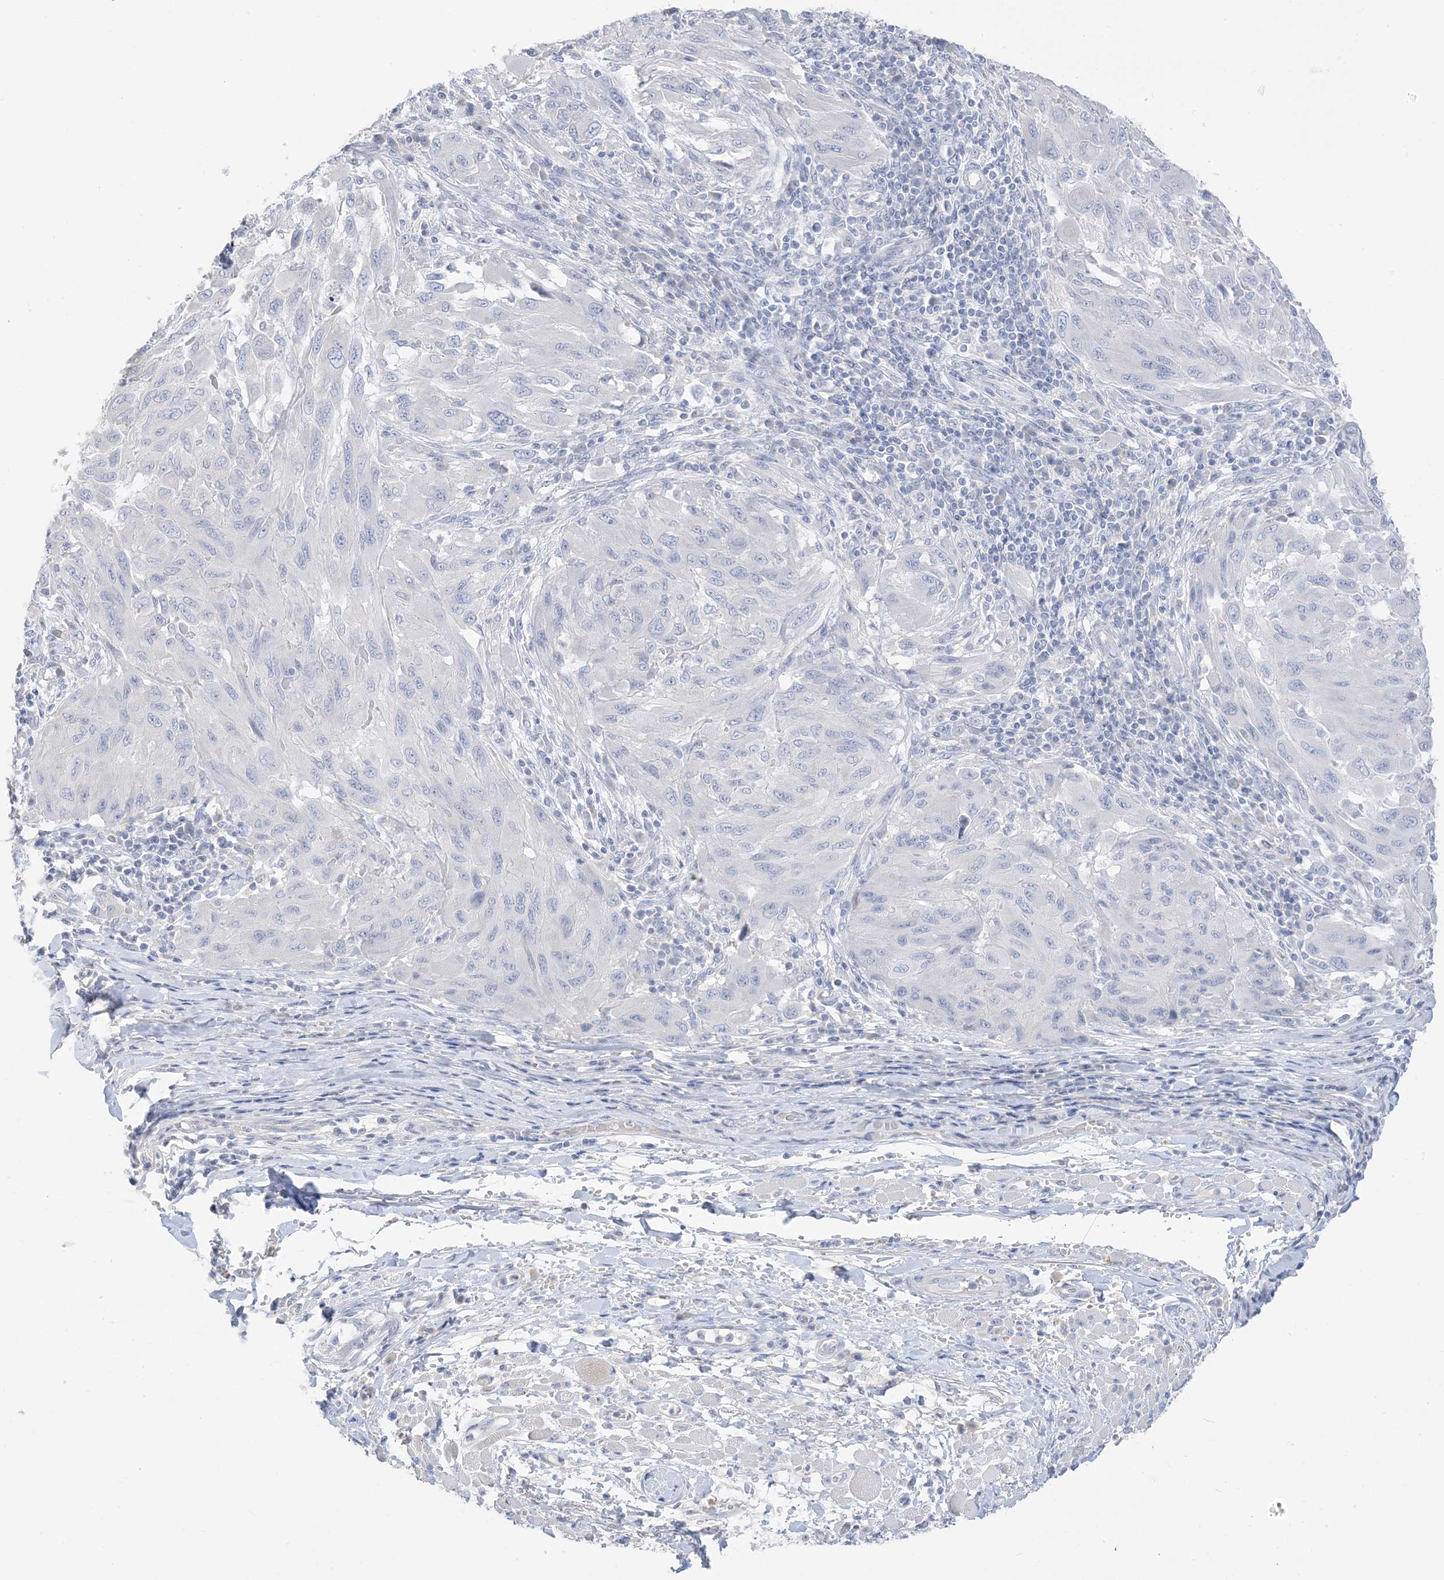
{"staining": {"intensity": "negative", "quantity": "none", "location": "none"}, "tissue": "melanoma", "cell_type": "Tumor cells", "image_type": "cancer", "snomed": [{"axis": "morphology", "description": "Malignant melanoma, NOS"}, {"axis": "topography", "description": "Skin"}], "caption": "Immunohistochemistry (IHC) of melanoma reveals no expression in tumor cells. (DAB (3,3'-diaminobenzidine) IHC, high magnification).", "gene": "MUC17", "patient": {"sex": "female", "age": 91}}